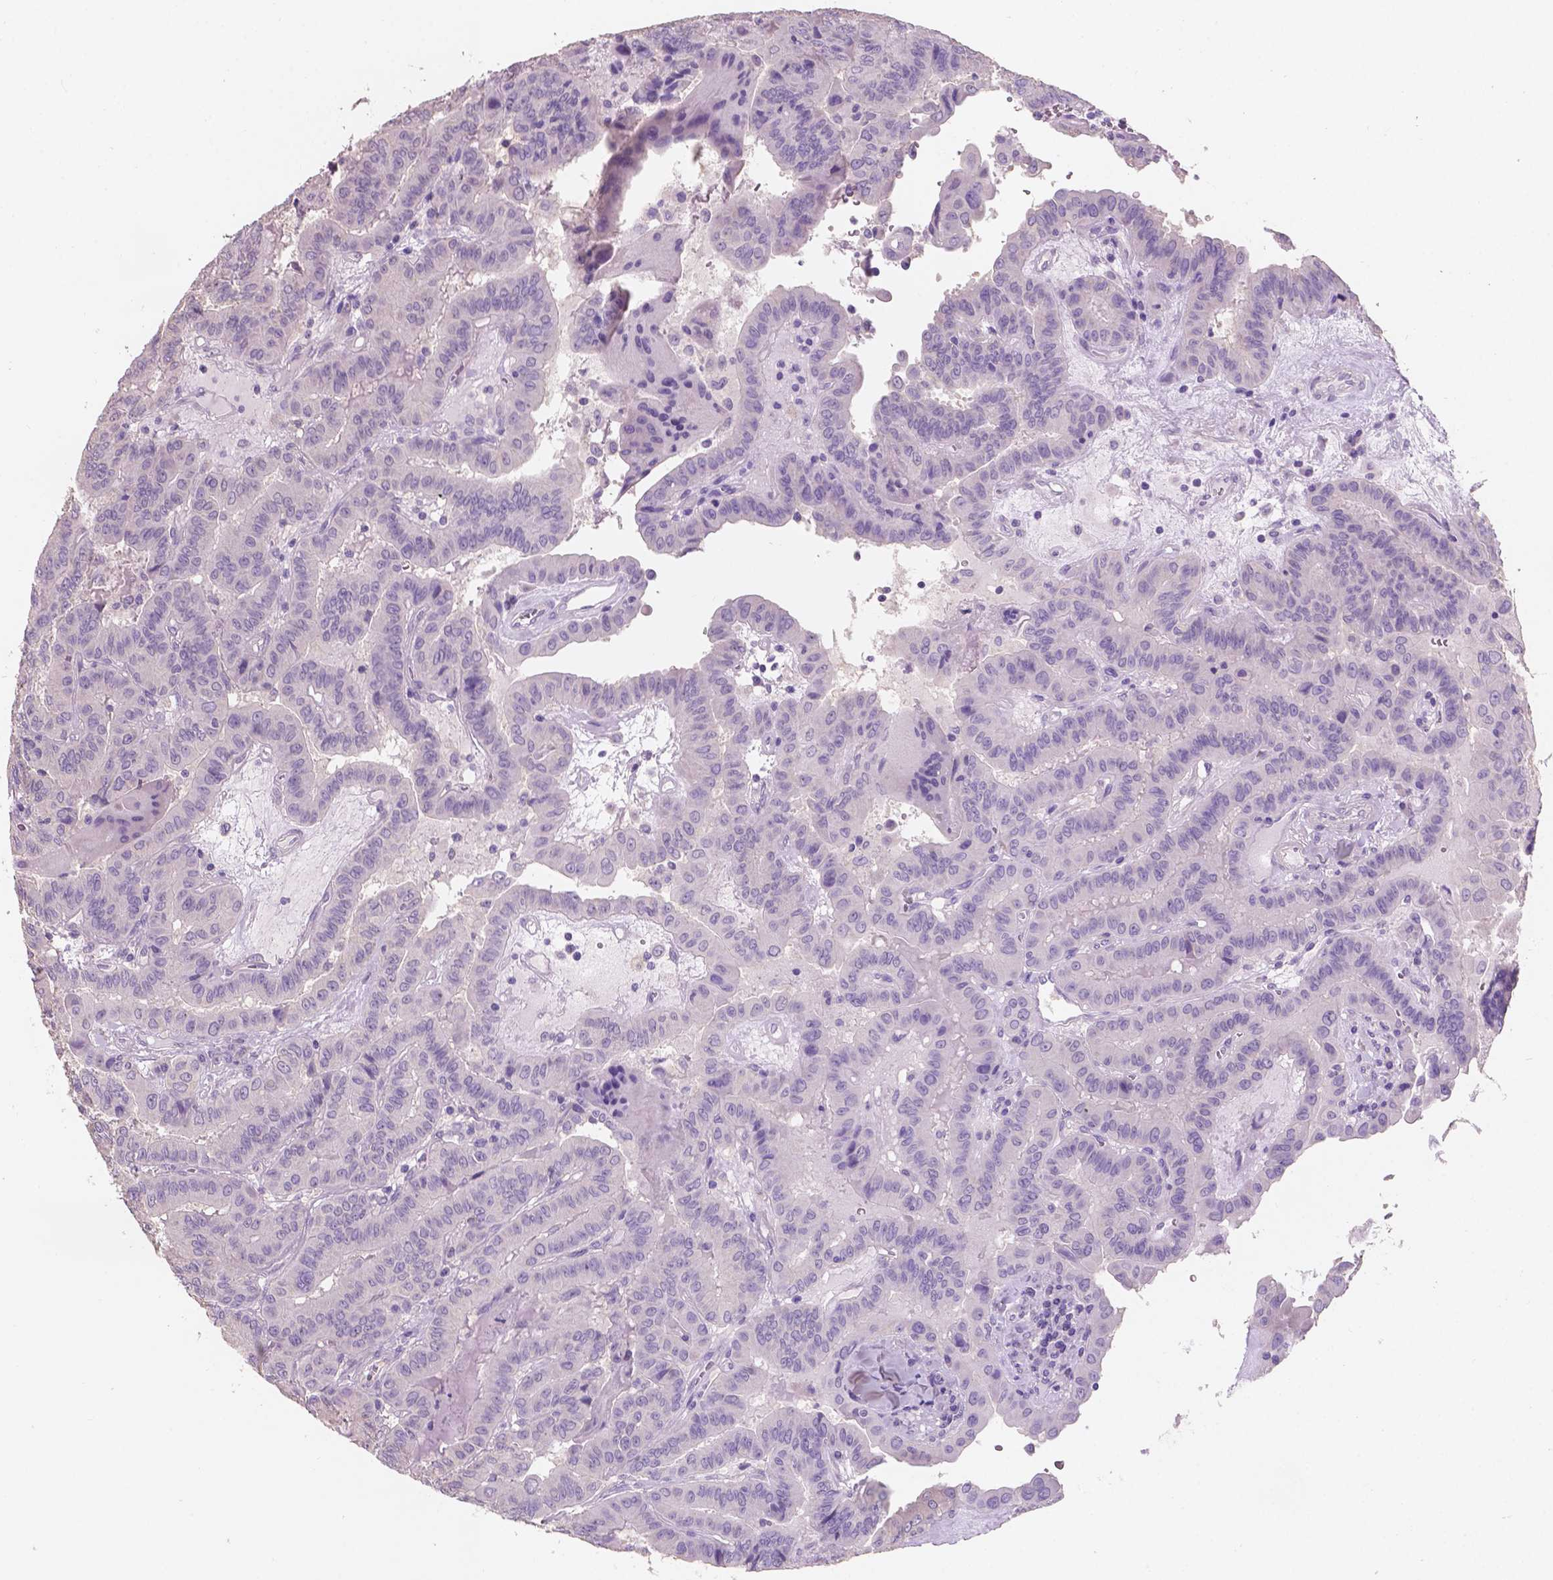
{"staining": {"intensity": "negative", "quantity": "none", "location": "none"}, "tissue": "thyroid cancer", "cell_type": "Tumor cells", "image_type": "cancer", "snomed": [{"axis": "morphology", "description": "Papillary adenocarcinoma, NOS"}, {"axis": "topography", "description": "Thyroid gland"}], "caption": "DAB immunohistochemical staining of human papillary adenocarcinoma (thyroid) reveals no significant positivity in tumor cells. The staining was performed using DAB to visualize the protein expression in brown, while the nuclei were stained in blue with hematoxylin (Magnification: 20x).", "gene": "SBSN", "patient": {"sex": "female", "age": 37}}